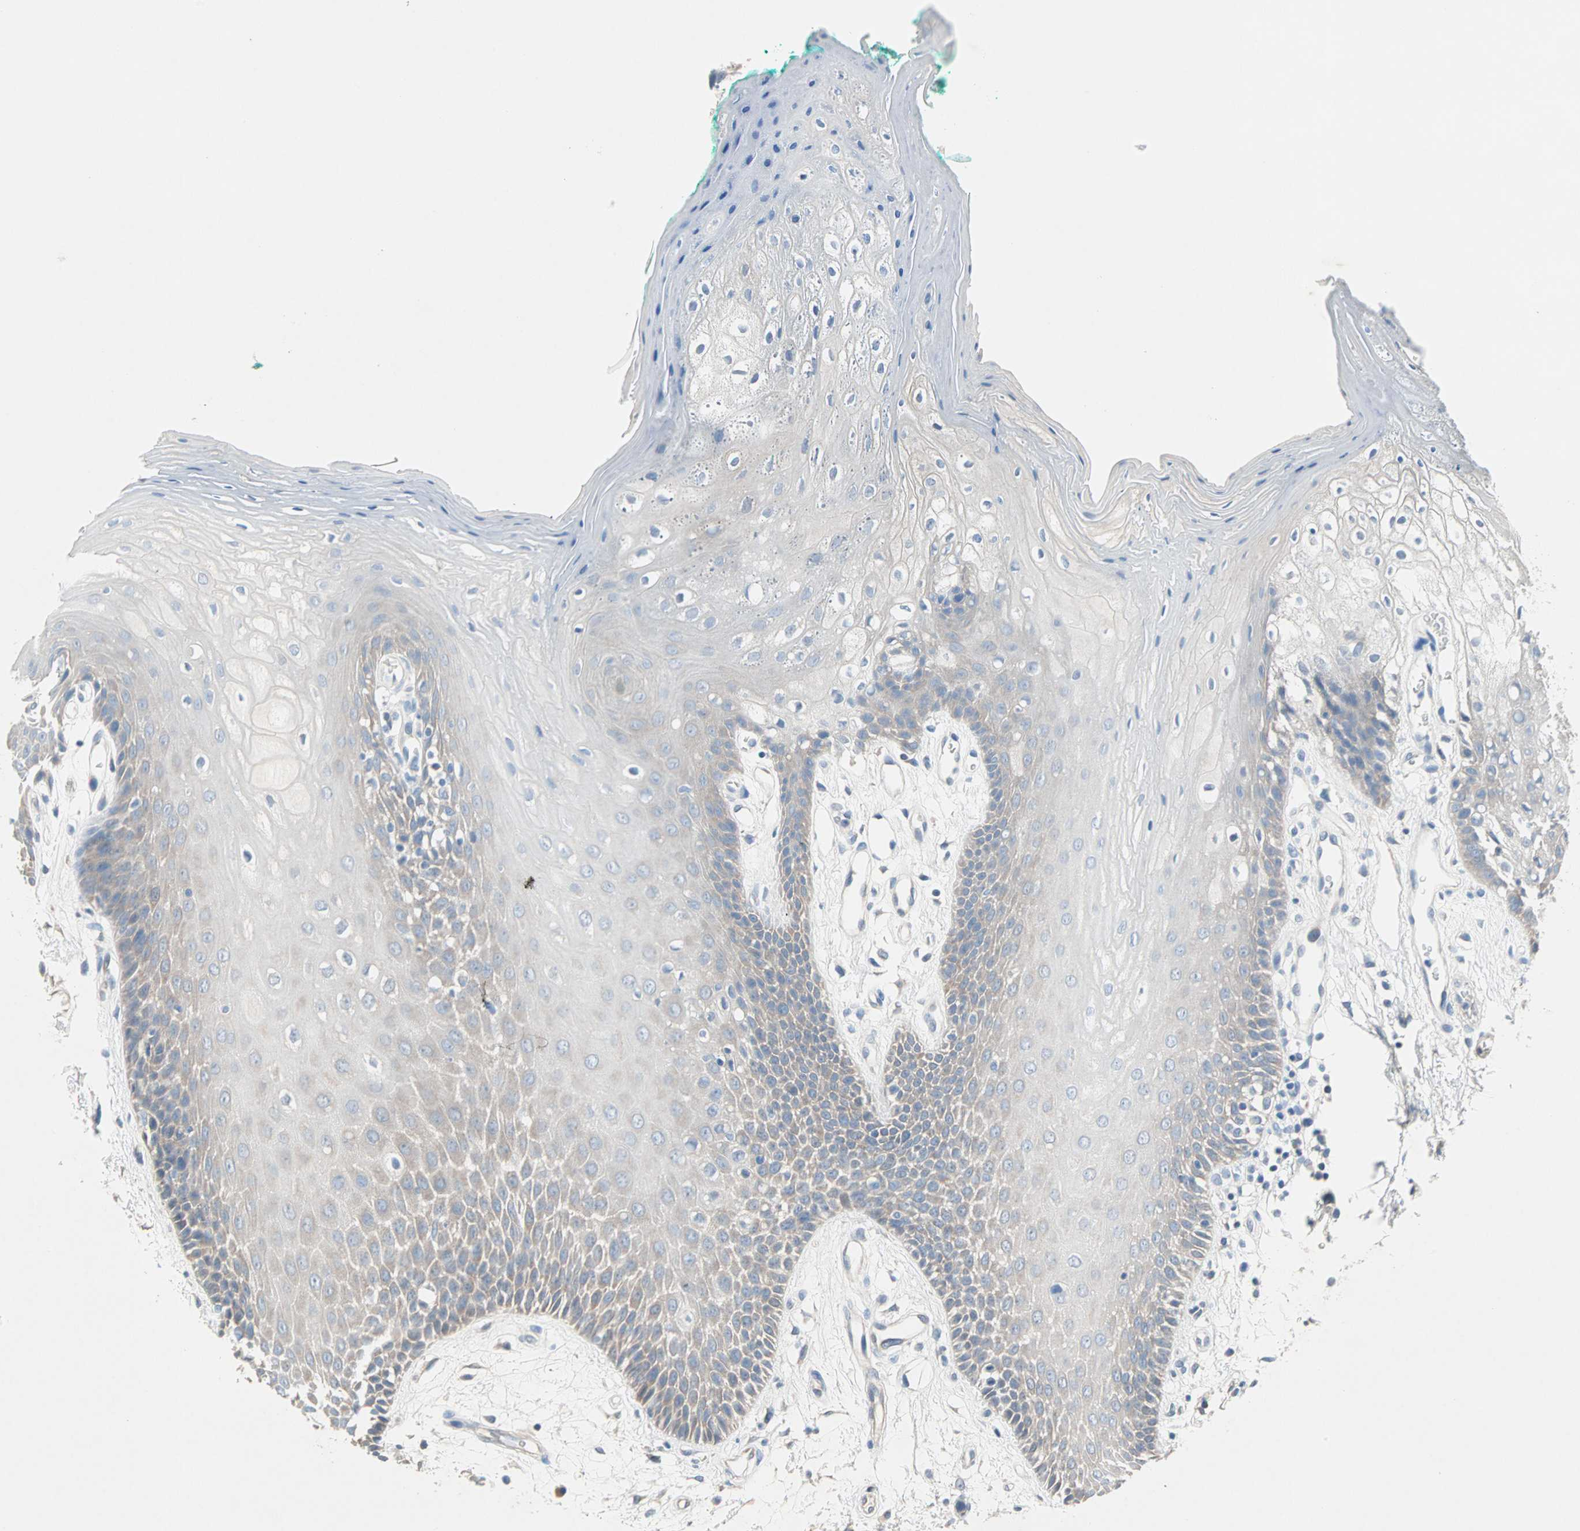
{"staining": {"intensity": "weak", "quantity": "25%-75%", "location": "cytoplasmic/membranous"}, "tissue": "oral mucosa", "cell_type": "Squamous epithelial cells", "image_type": "normal", "snomed": [{"axis": "morphology", "description": "Normal tissue, NOS"}, {"axis": "morphology", "description": "Squamous cell carcinoma, NOS"}, {"axis": "topography", "description": "Skeletal muscle"}, {"axis": "topography", "description": "Oral tissue"}, {"axis": "topography", "description": "Head-Neck"}], "caption": "DAB (3,3'-diaminobenzidine) immunohistochemical staining of benign oral mucosa demonstrates weak cytoplasmic/membranous protein positivity in approximately 25%-75% of squamous epithelial cells.", "gene": "MPI", "patient": {"sex": "female", "age": 84}}